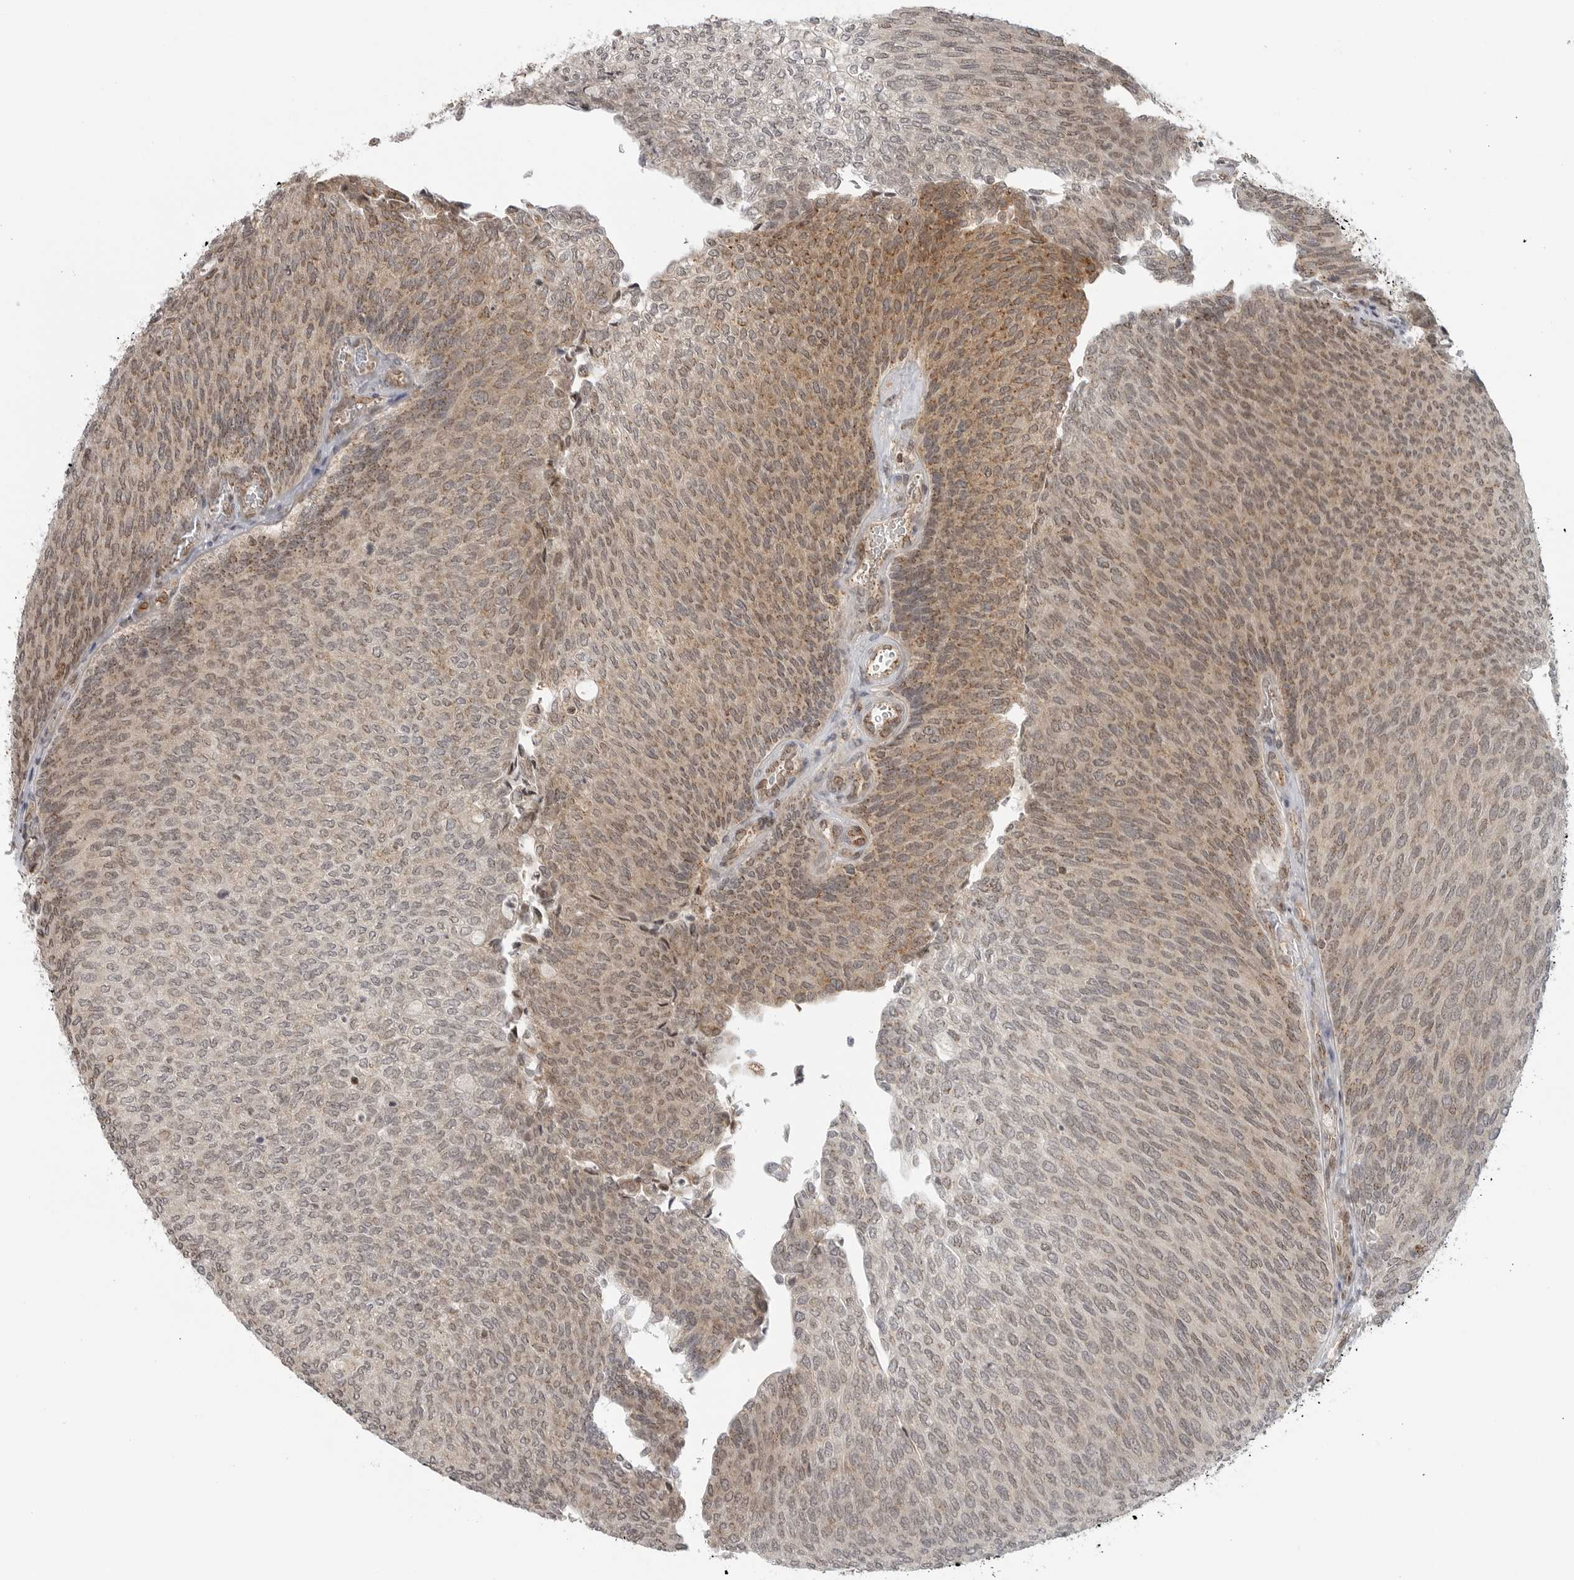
{"staining": {"intensity": "moderate", "quantity": "25%-75%", "location": "cytoplasmic/membranous"}, "tissue": "urothelial cancer", "cell_type": "Tumor cells", "image_type": "cancer", "snomed": [{"axis": "morphology", "description": "Urothelial carcinoma, Low grade"}, {"axis": "topography", "description": "Urinary bladder"}], "caption": "Approximately 25%-75% of tumor cells in human urothelial cancer exhibit moderate cytoplasmic/membranous protein staining as visualized by brown immunohistochemical staining.", "gene": "COPA", "patient": {"sex": "female", "age": 79}}